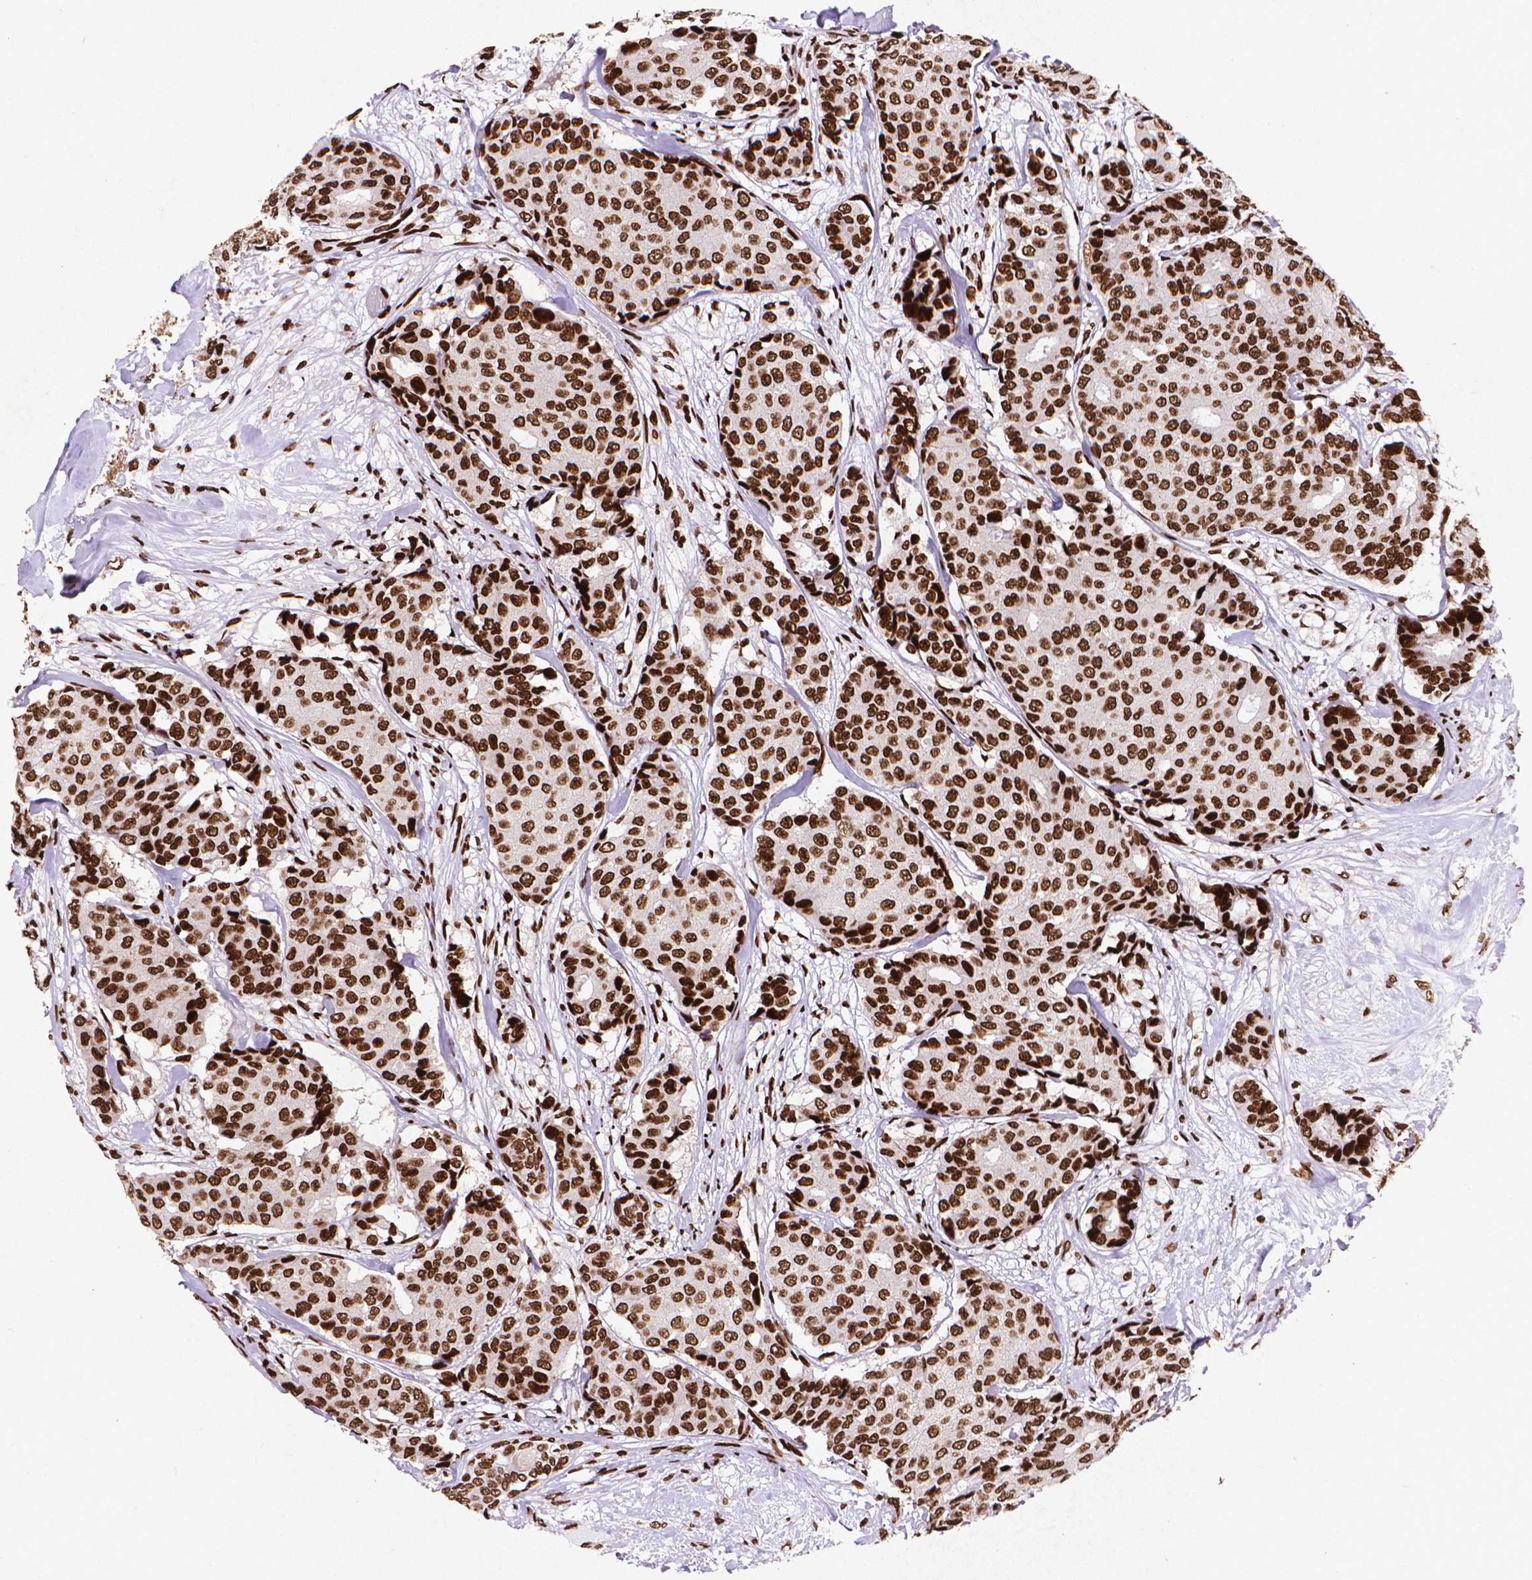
{"staining": {"intensity": "strong", "quantity": ">75%", "location": "nuclear"}, "tissue": "breast cancer", "cell_type": "Tumor cells", "image_type": "cancer", "snomed": [{"axis": "morphology", "description": "Duct carcinoma"}, {"axis": "topography", "description": "Breast"}], "caption": "Immunohistochemistry micrograph of human breast cancer (invasive ductal carcinoma) stained for a protein (brown), which exhibits high levels of strong nuclear staining in about >75% of tumor cells.", "gene": "CITED2", "patient": {"sex": "female", "age": 75}}